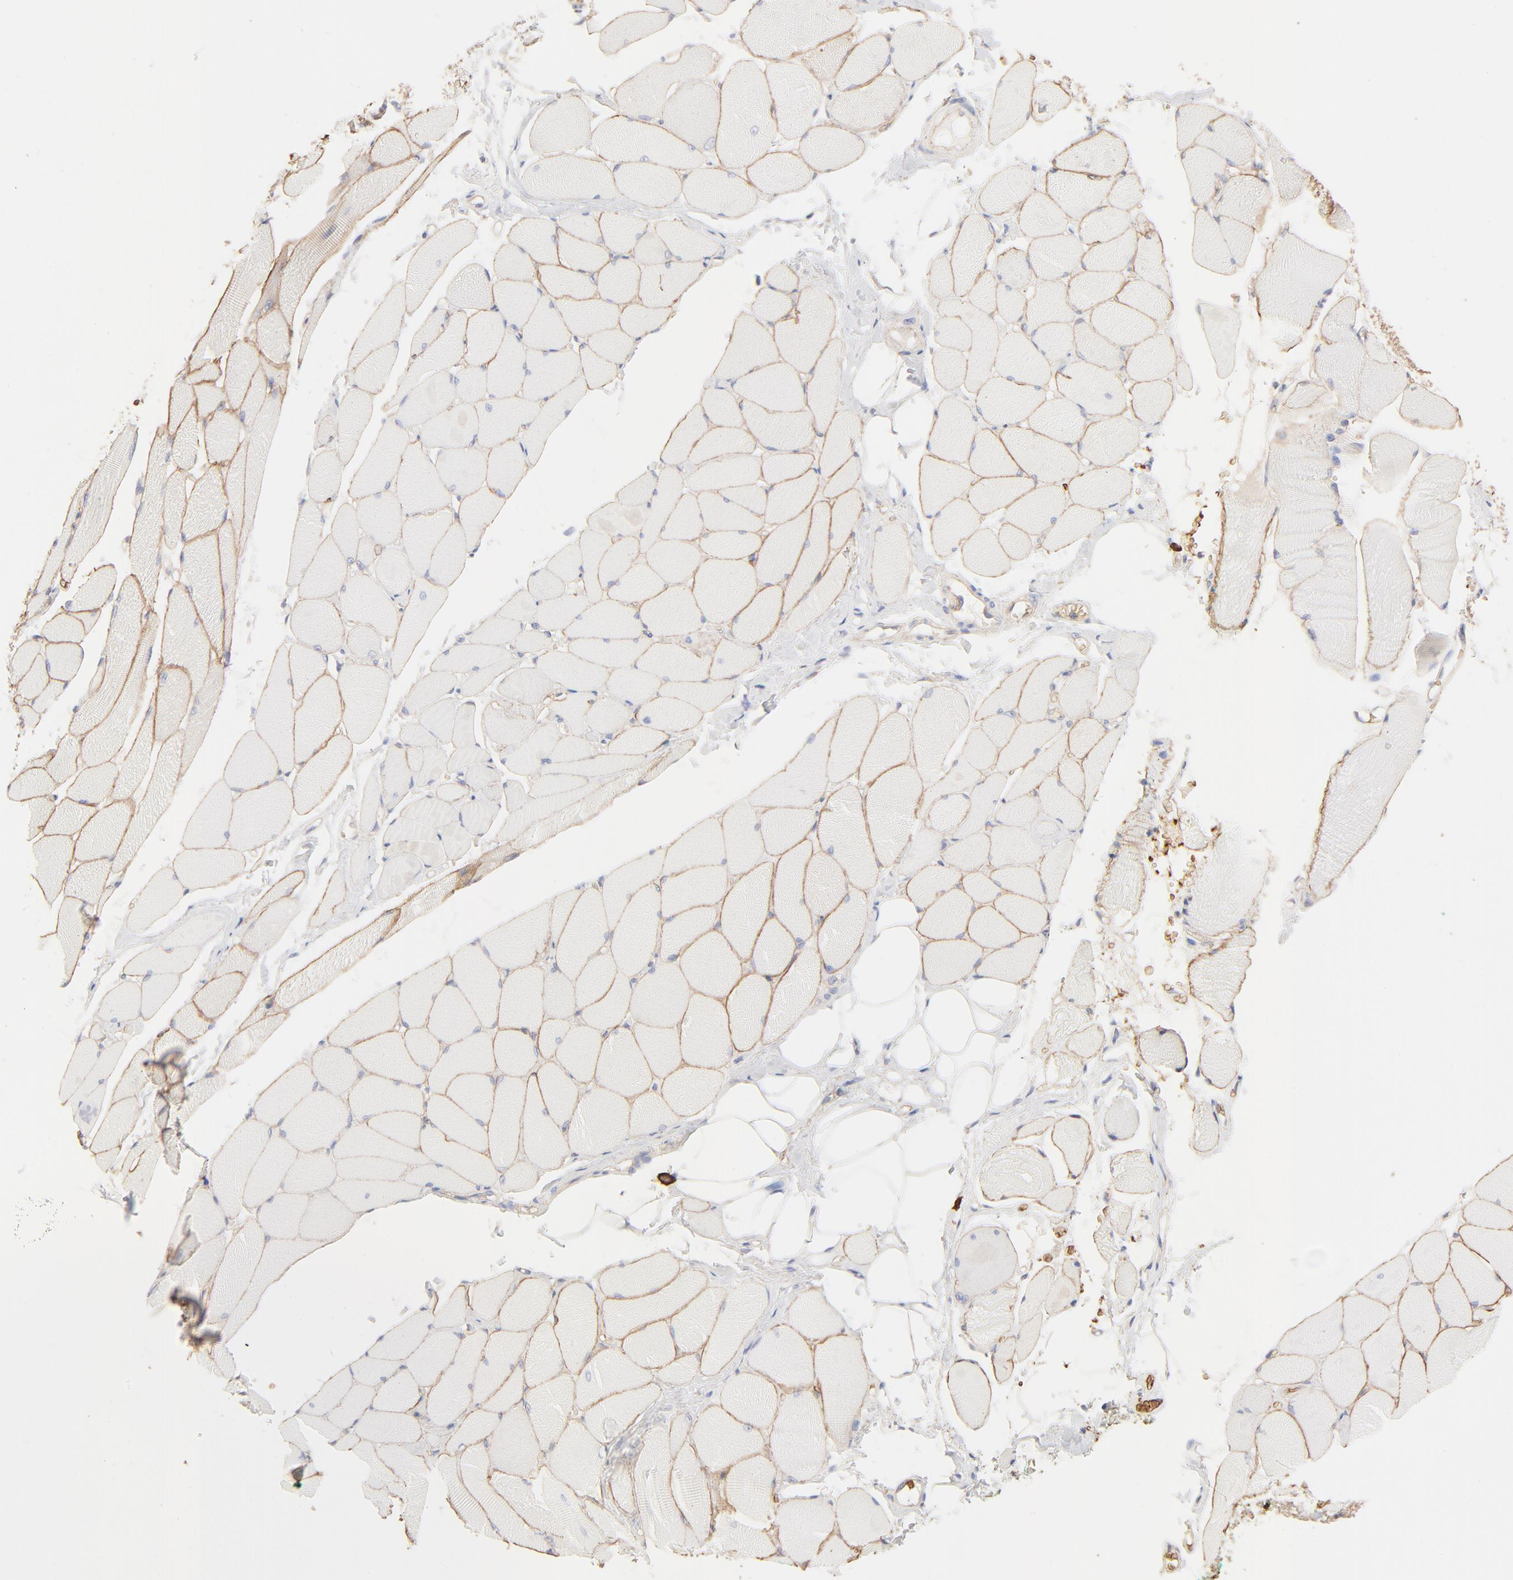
{"staining": {"intensity": "weak", "quantity": ">75%", "location": "cytoplasmic/membranous"}, "tissue": "skeletal muscle", "cell_type": "Myocytes", "image_type": "normal", "snomed": [{"axis": "morphology", "description": "Normal tissue, NOS"}, {"axis": "topography", "description": "Skeletal muscle"}, {"axis": "topography", "description": "Peripheral nerve tissue"}], "caption": "About >75% of myocytes in normal human skeletal muscle display weak cytoplasmic/membranous protein positivity as visualized by brown immunohistochemical staining.", "gene": "SPTB", "patient": {"sex": "female", "age": 84}}